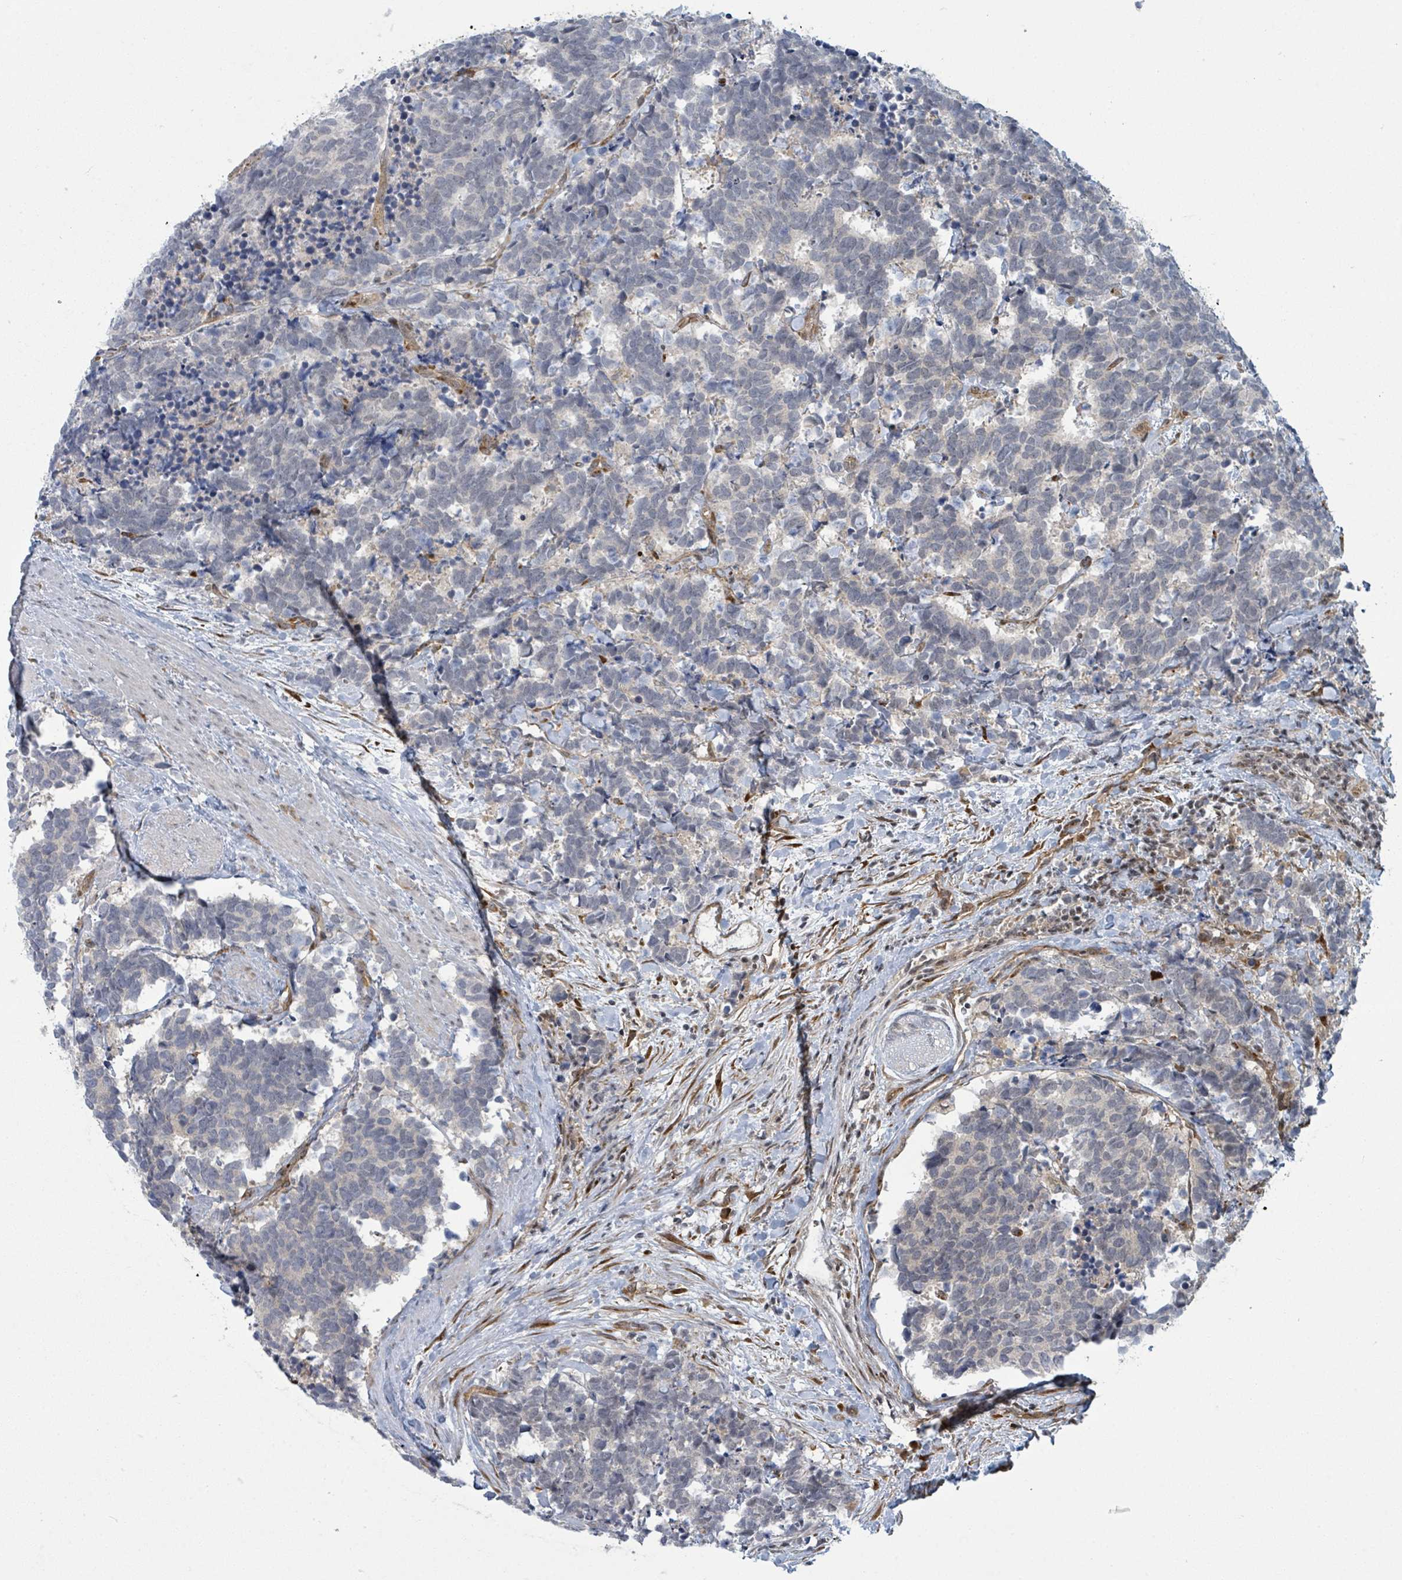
{"staining": {"intensity": "negative", "quantity": "none", "location": "none"}, "tissue": "carcinoid", "cell_type": "Tumor cells", "image_type": "cancer", "snomed": [{"axis": "morphology", "description": "Carcinoma, NOS"}, {"axis": "morphology", "description": "Carcinoid, malignant, NOS"}, {"axis": "topography", "description": "Prostate"}], "caption": "A micrograph of carcinoid (malignant) stained for a protein demonstrates no brown staining in tumor cells.", "gene": "PSMG2", "patient": {"sex": "male", "age": 57}}